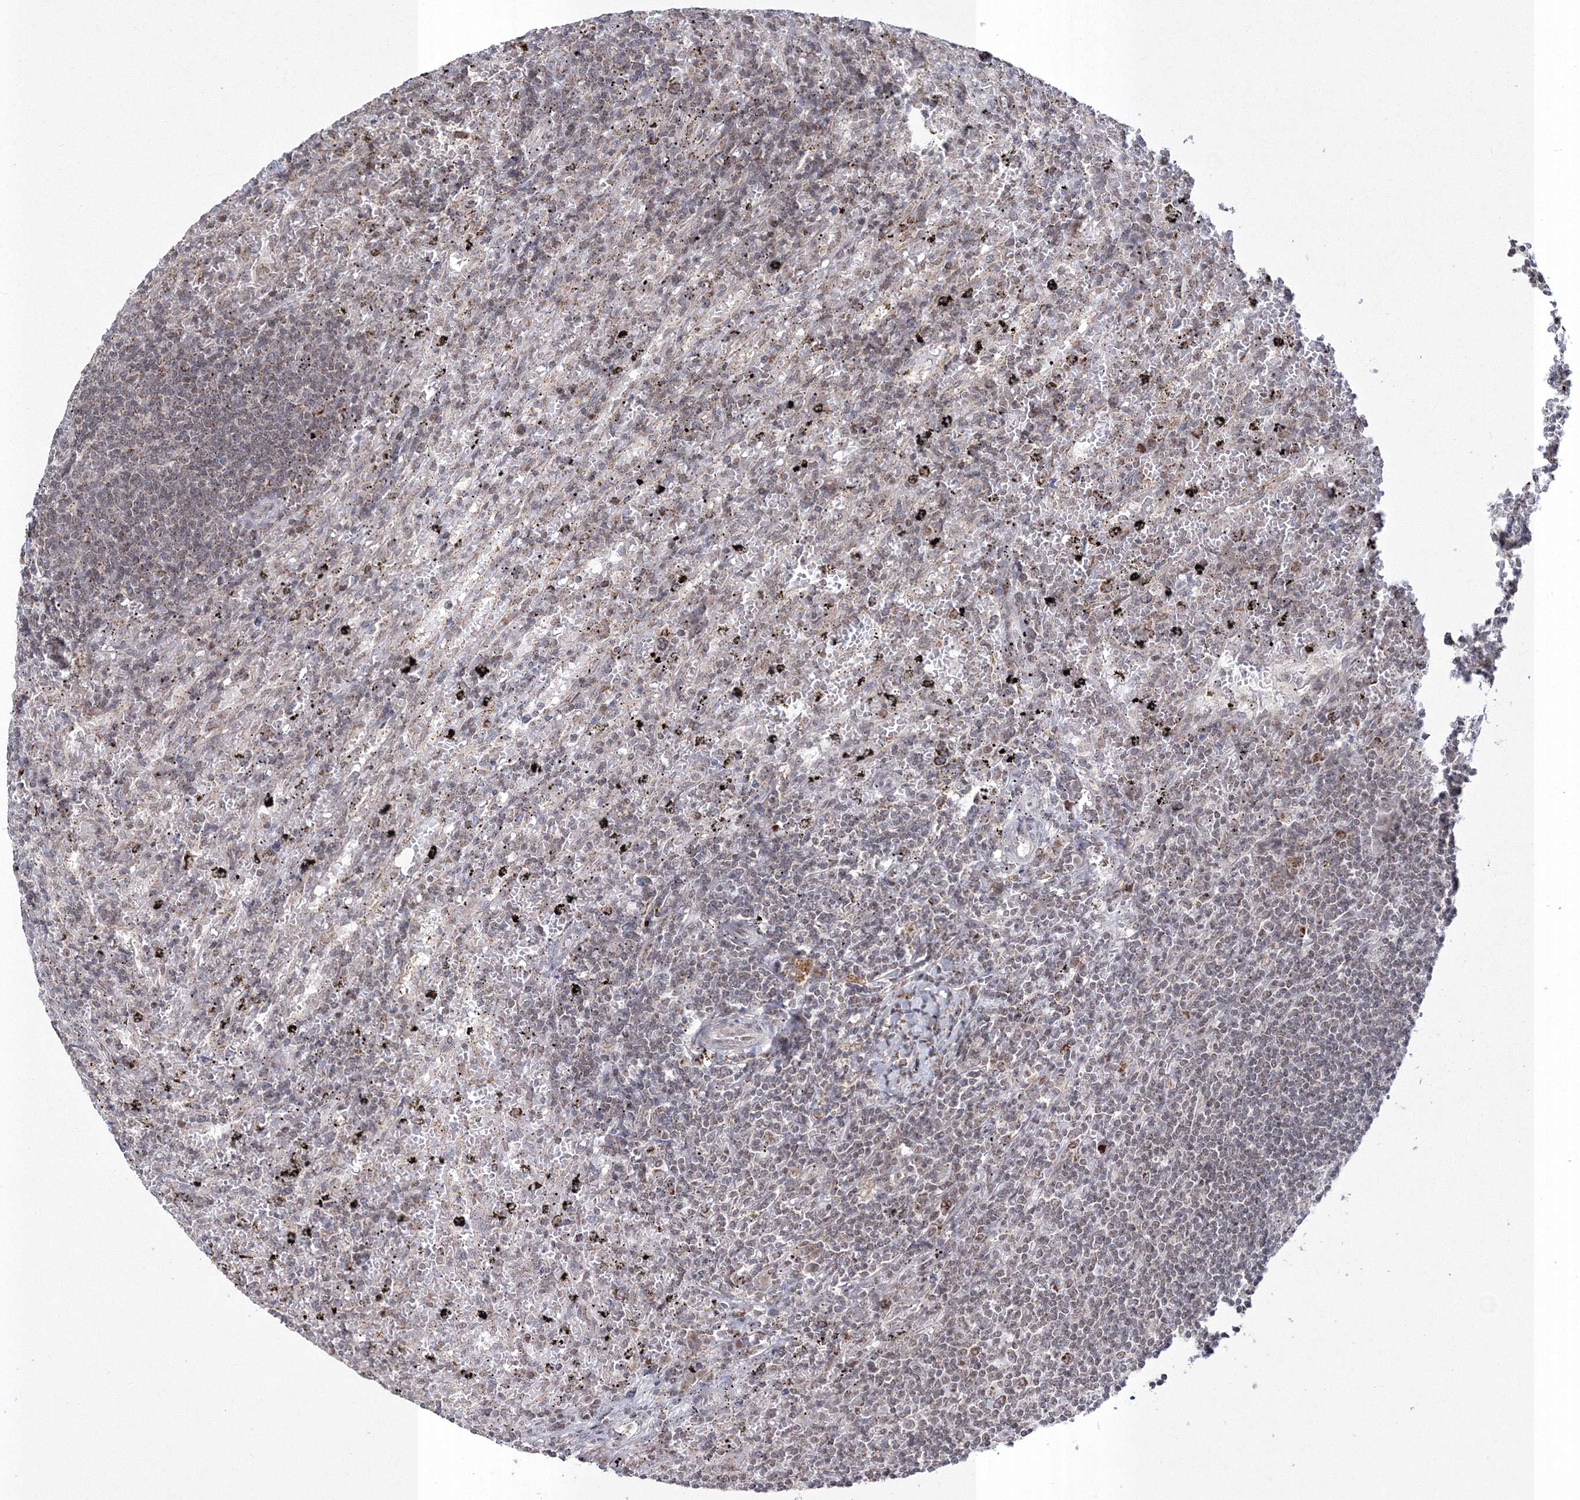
{"staining": {"intensity": "weak", "quantity": ">75%", "location": "cytoplasmic/membranous,nuclear"}, "tissue": "lymphoma", "cell_type": "Tumor cells", "image_type": "cancer", "snomed": [{"axis": "morphology", "description": "Malignant lymphoma, non-Hodgkin's type, Low grade"}, {"axis": "topography", "description": "Spleen"}], "caption": "This micrograph demonstrates immunohistochemistry (IHC) staining of human malignant lymphoma, non-Hodgkin's type (low-grade), with low weak cytoplasmic/membranous and nuclear staining in about >75% of tumor cells.", "gene": "GRSF1", "patient": {"sex": "male", "age": 76}}